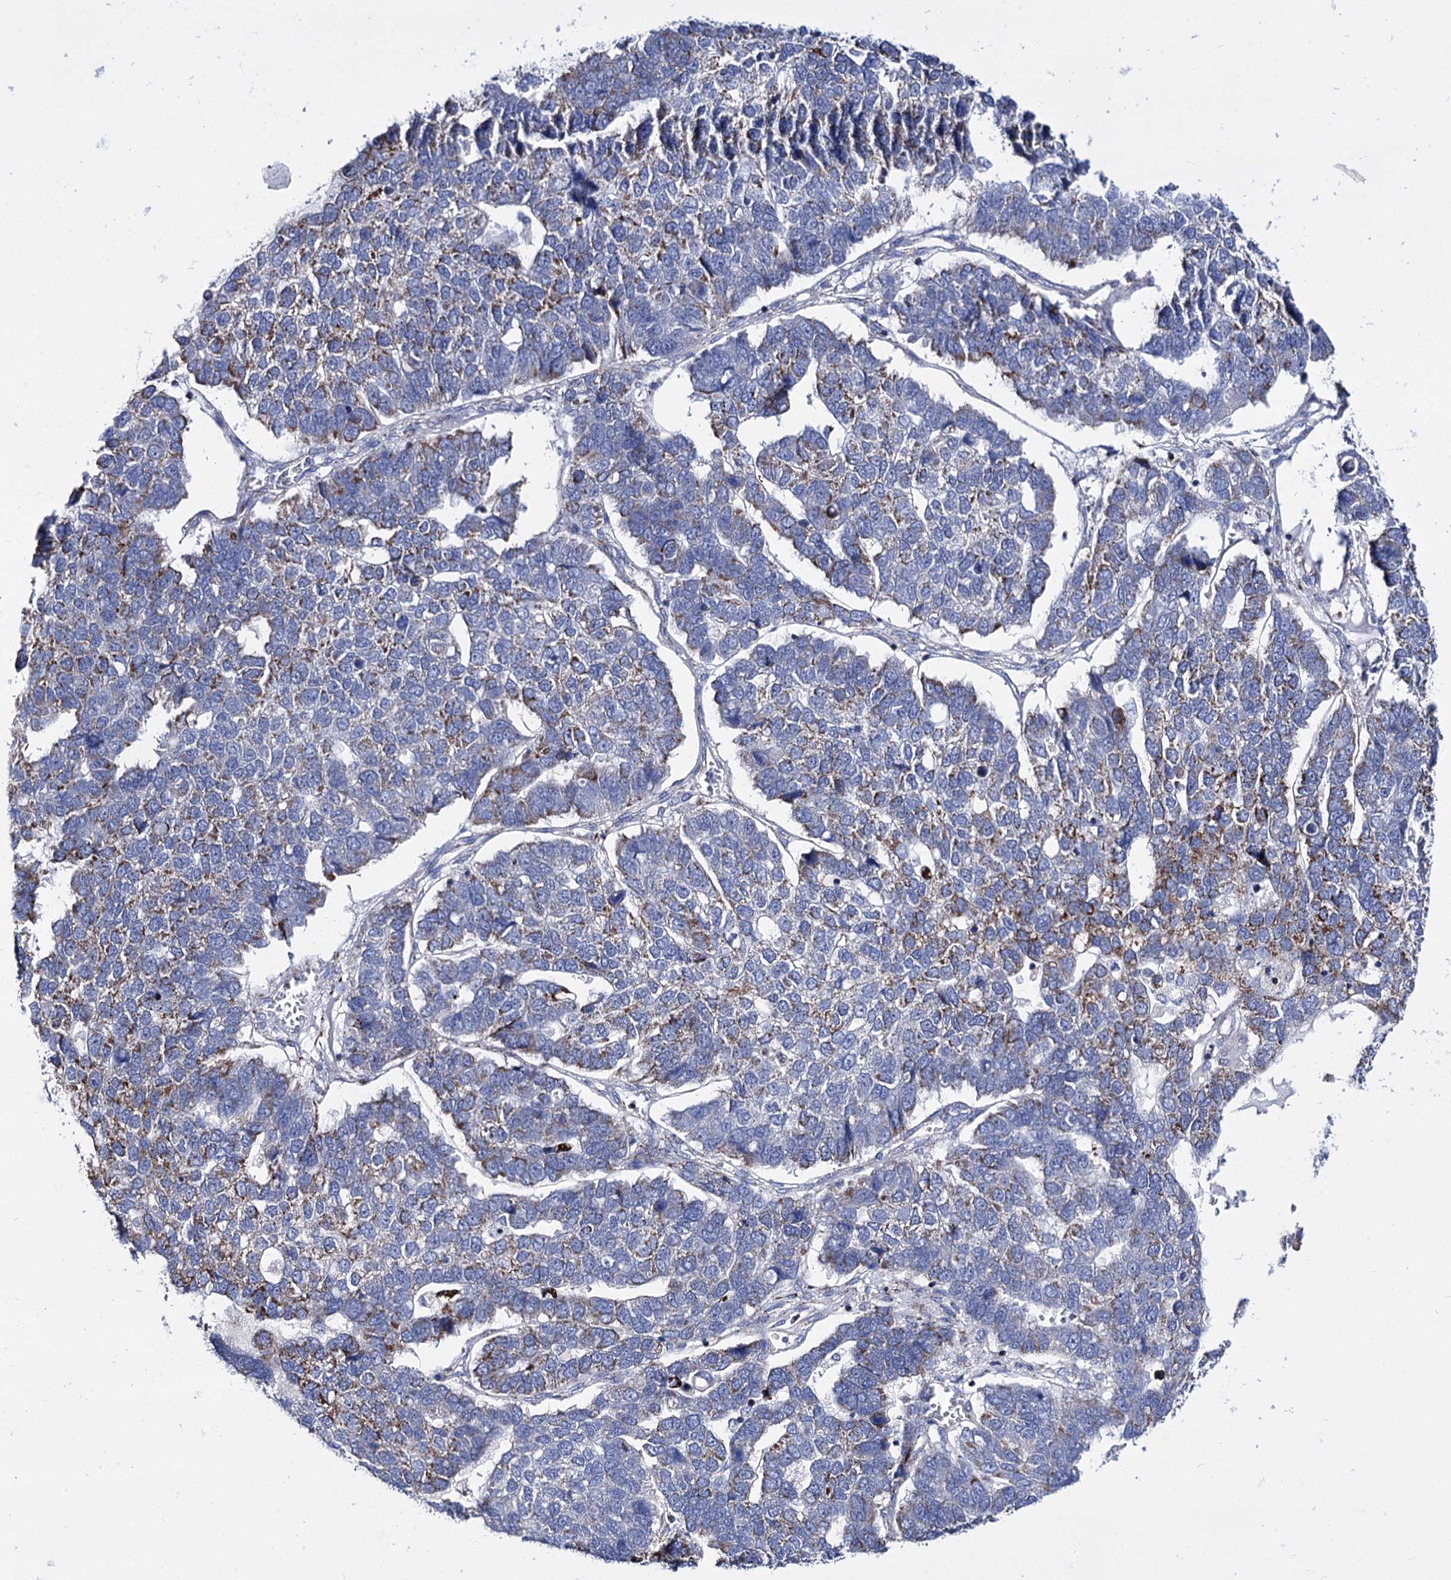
{"staining": {"intensity": "moderate", "quantity": "25%-75%", "location": "cytoplasmic/membranous"}, "tissue": "pancreatic cancer", "cell_type": "Tumor cells", "image_type": "cancer", "snomed": [{"axis": "morphology", "description": "Adenocarcinoma, NOS"}, {"axis": "topography", "description": "Pancreas"}], "caption": "Pancreatic adenocarcinoma stained with immunohistochemistry (IHC) reveals moderate cytoplasmic/membranous positivity in approximately 25%-75% of tumor cells. (DAB = brown stain, brightfield microscopy at high magnification).", "gene": "UBASH3B", "patient": {"sex": "female", "age": 61}}